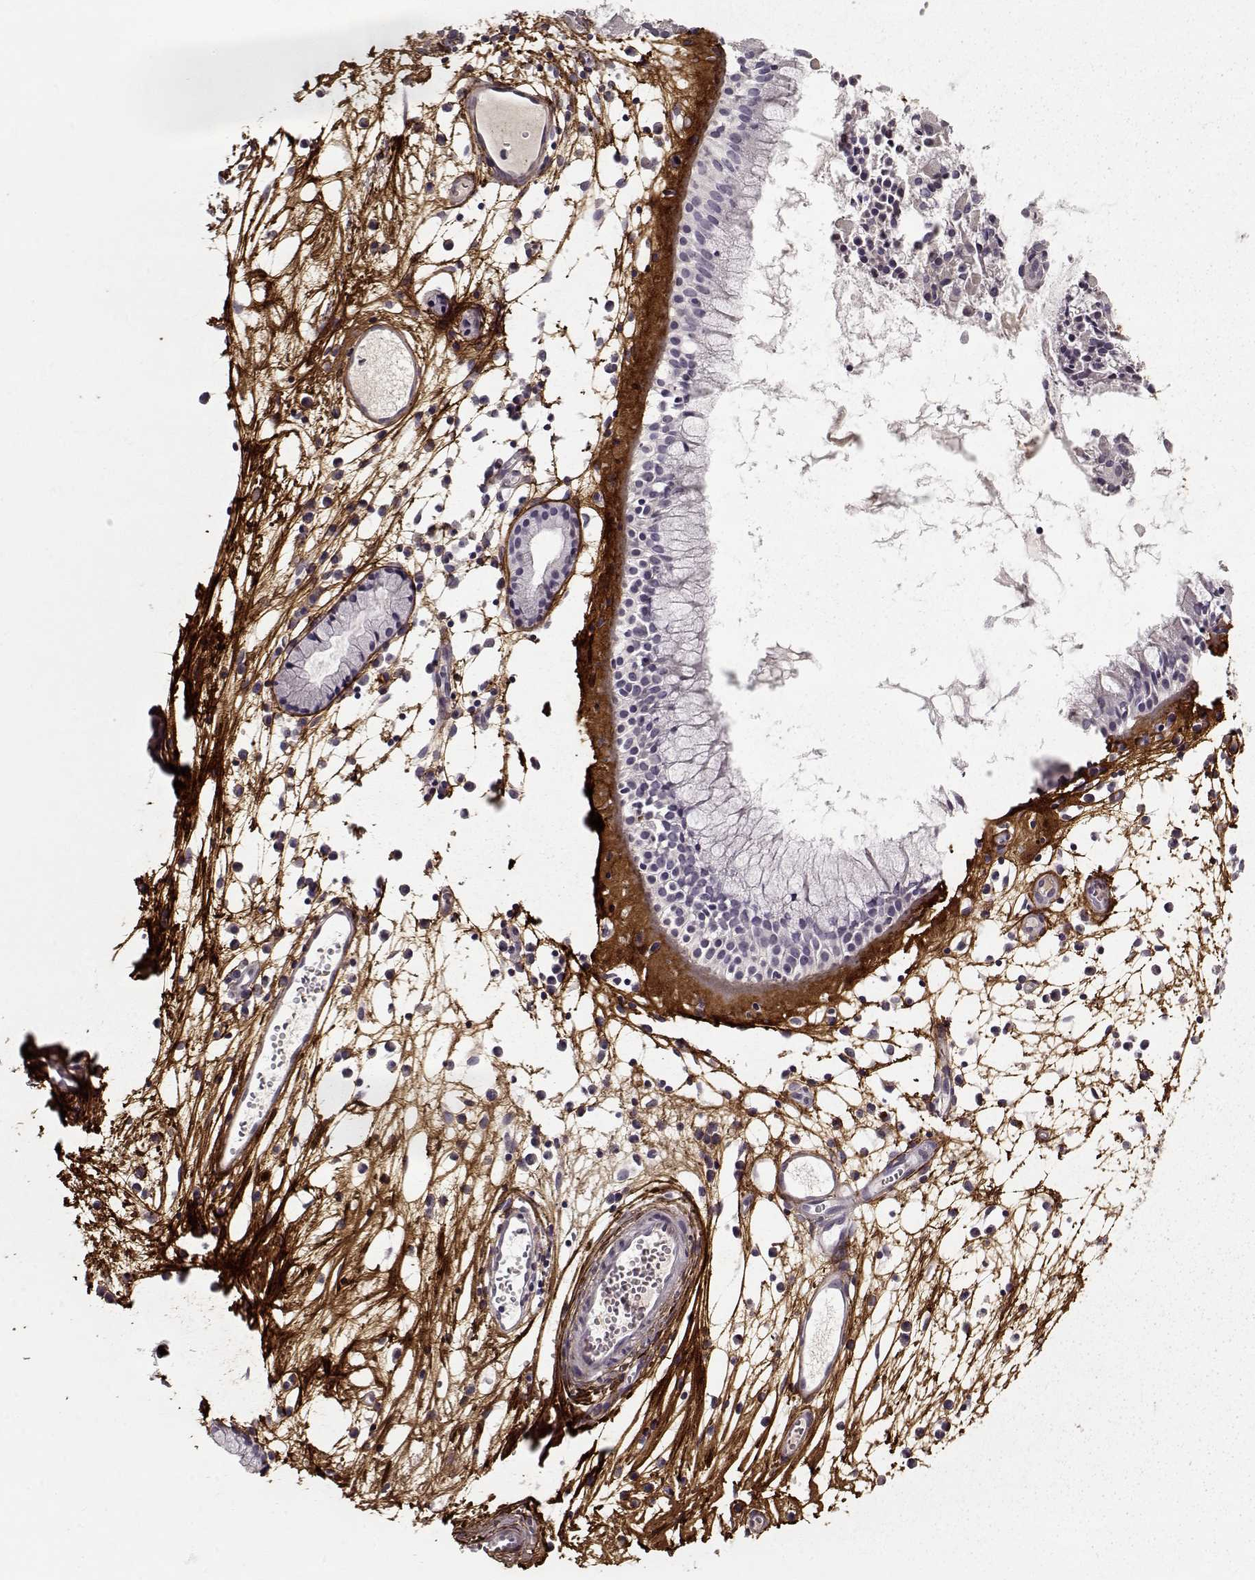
{"staining": {"intensity": "negative", "quantity": "none", "location": "none"}, "tissue": "nasopharynx", "cell_type": "Respiratory epithelial cells", "image_type": "normal", "snomed": [{"axis": "morphology", "description": "Normal tissue, NOS"}, {"axis": "topography", "description": "Nasopharynx"}], "caption": "IHC of unremarkable human nasopharynx shows no positivity in respiratory epithelial cells. The staining is performed using DAB brown chromogen with nuclei counter-stained in using hematoxylin.", "gene": "LUM", "patient": {"sex": "female", "age": 85}}